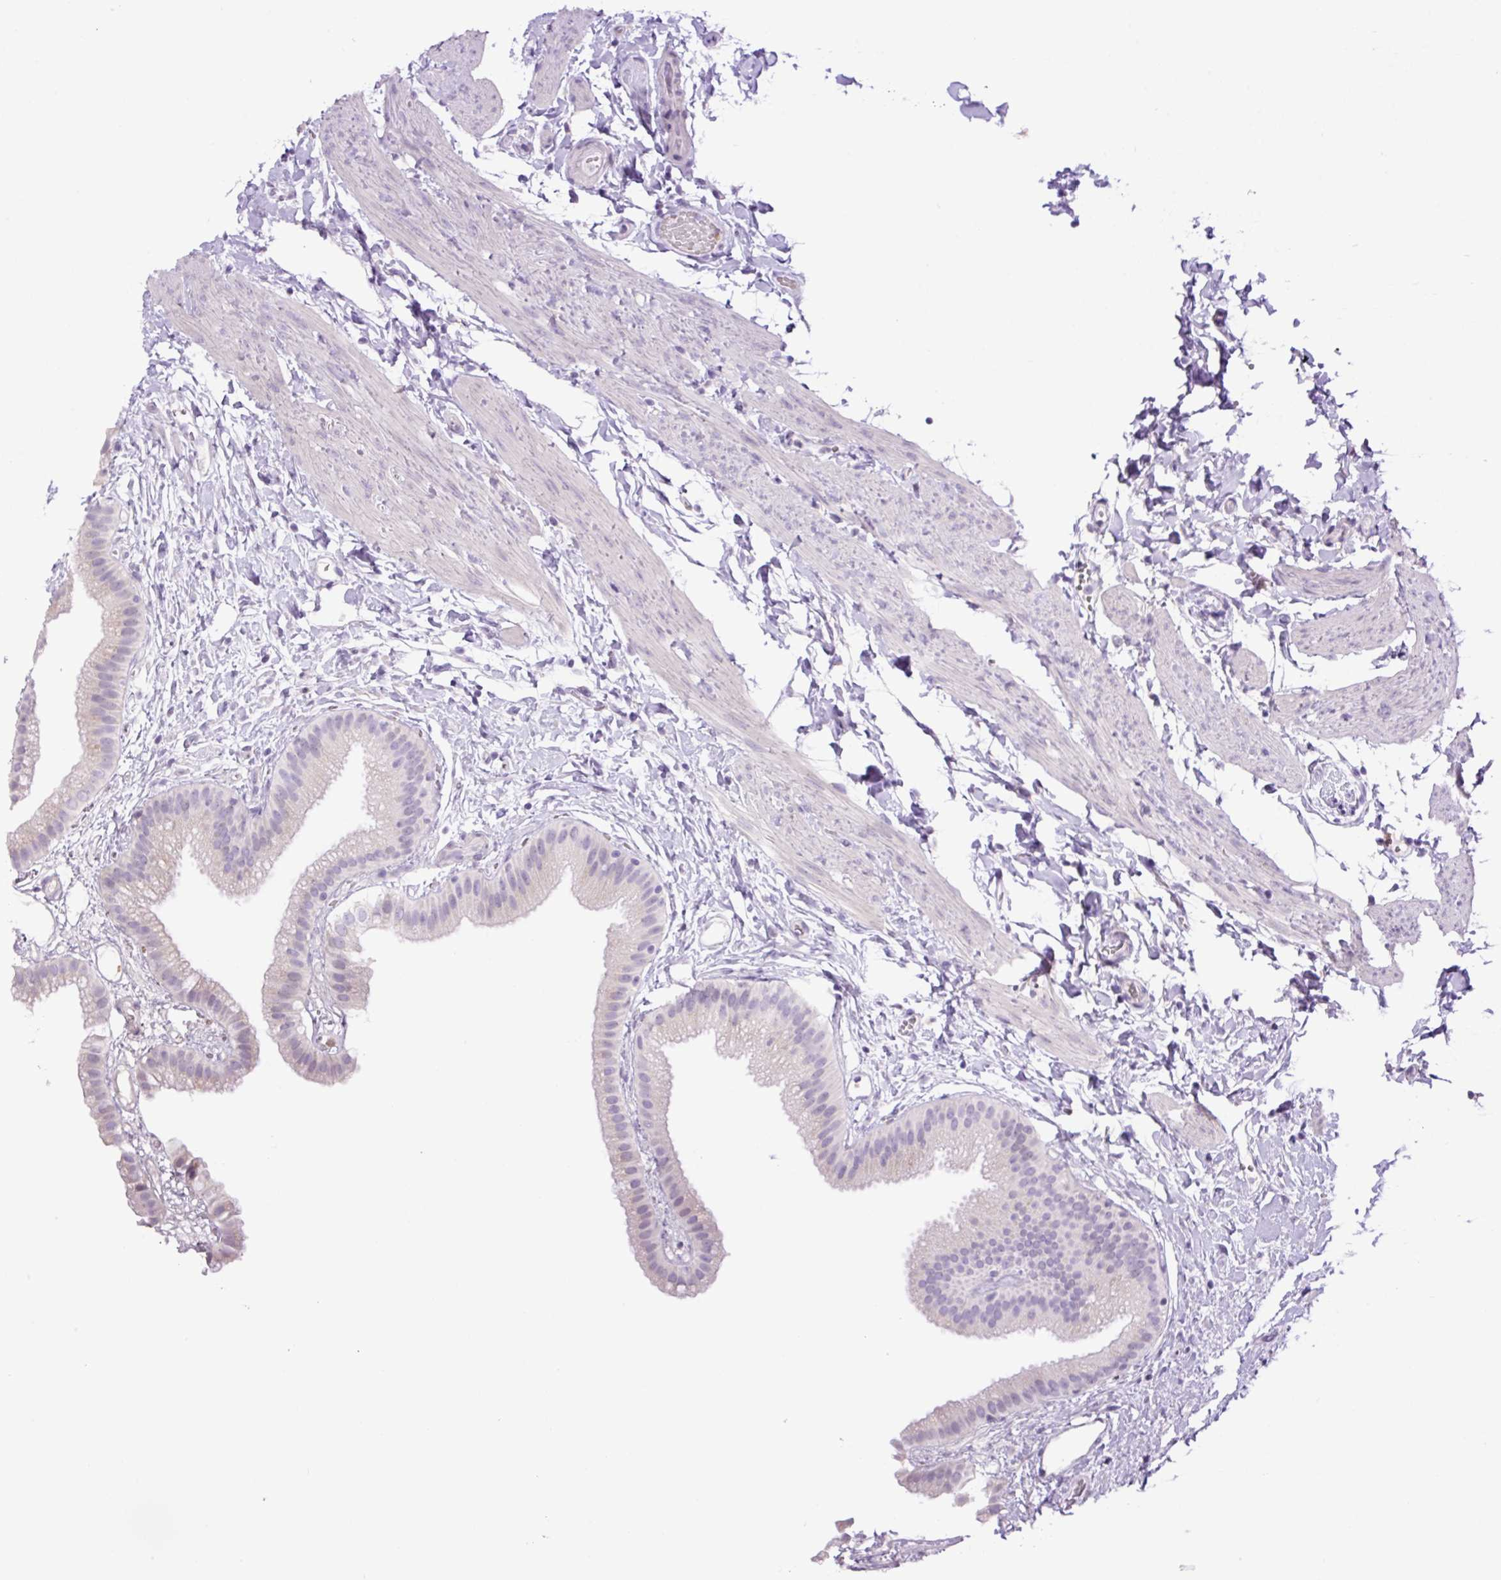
{"staining": {"intensity": "negative", "quantity": "none", "location": "none"}, "tissue": "gallbladder", "cell_type": "Glandular cells", "image_type": "normal", "snomed": [{"axis": "morphology", "description": "Normal tissue, NOS"}, {"axis": "topography", "description": "Gallbladder"}], "caption": "DAB immunohistochemical staining of benign human gallbladder demonstrates no significant positivity in glandular cells.", "gene": "MFSD3", "patient": {"sex": "female", "age": 63}}